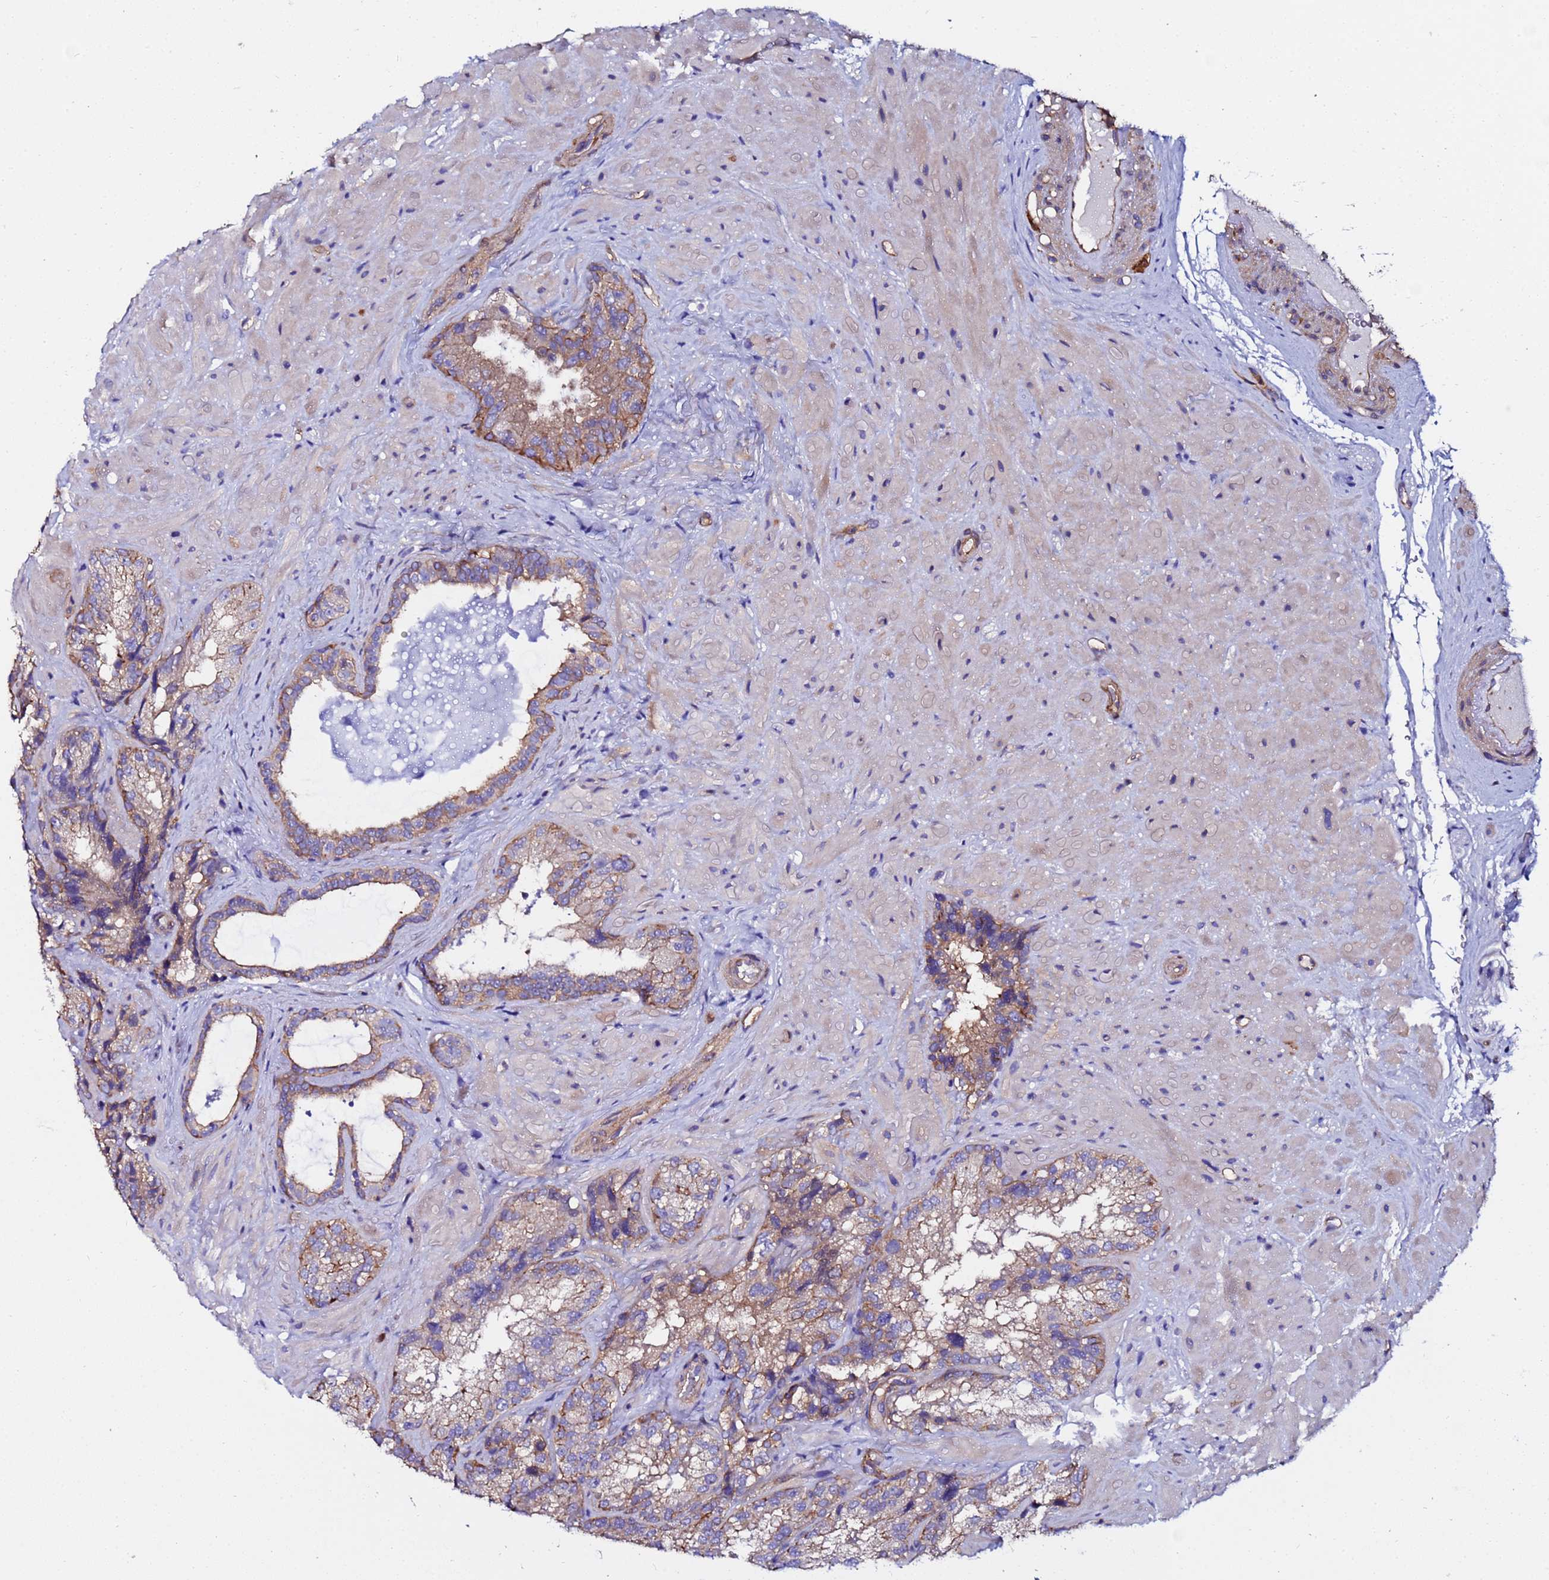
{"staining": {"intensity": "moderate", "quantity": "25%-75%", "location": "cytoplasmic/membranous"}, "tissue": "seminal vesicle", "cell_type": "Glandular cells", "image_type": "normal", "snomed": [{"axis": "morphology", "description": "Normal tissue, NOS"}, {"axis": "topography", "description": "Seminal veicle"}], "caption": "Normal seminal vesicle was stained to show a protein in brown. There is medium levels of moderate cytoplasmic/membranous expression in approximately 25%-75% of glandular cells. (brown staining indicates protein expression, while blue staining denotes nuclei).", "gene": "POTEE", "patient": {"sex": "male", "age": 58}}